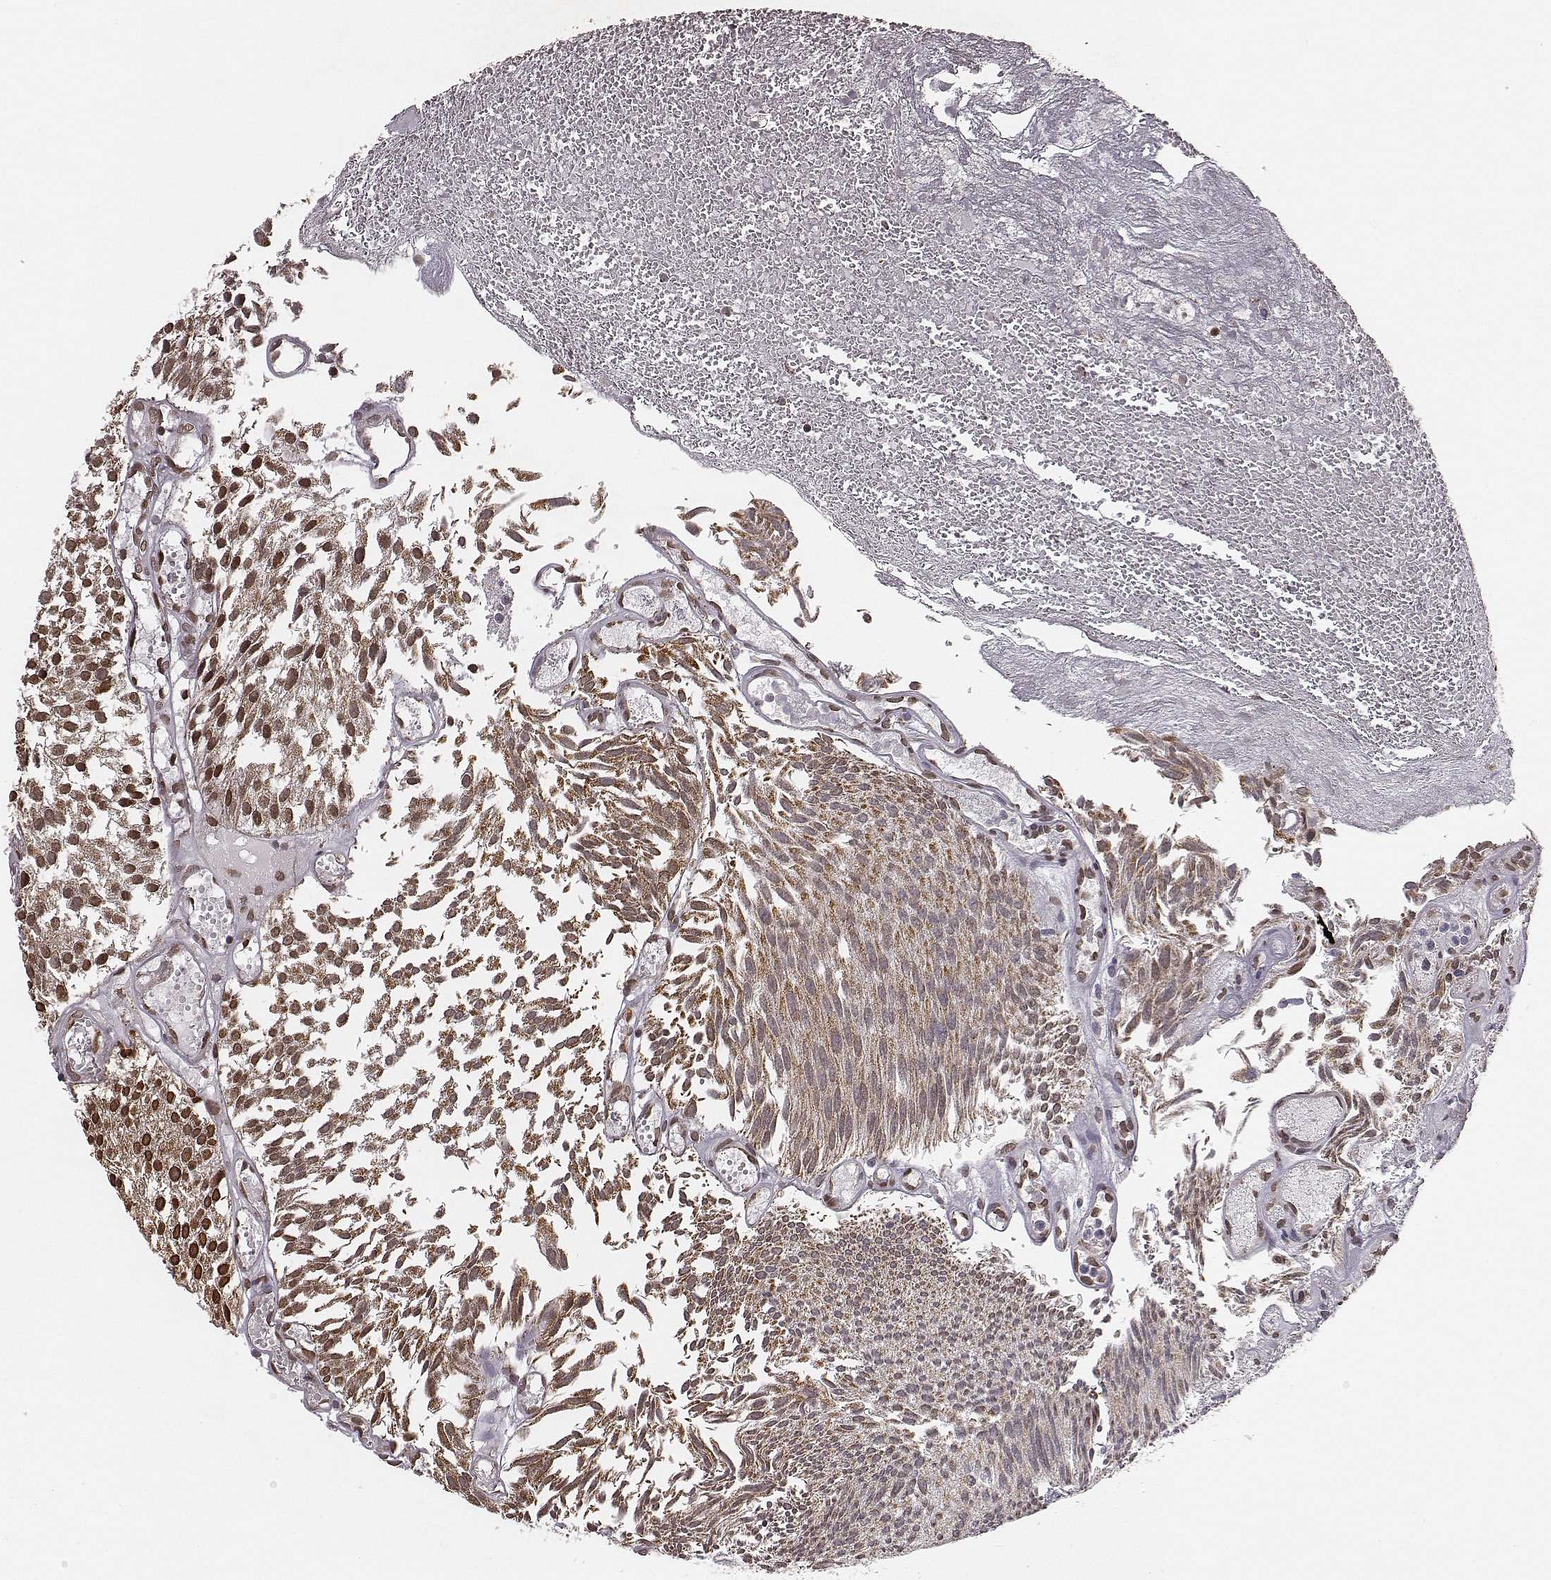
{"staining": {"intensity": "moderate", "quantity": ">75%", "location": "cytoplasmic/membranous"}, "tissue": "urothelial cancer", "cell_type": "Tumor cells", "image_type": "cancer", "snomed": [{"axis": "morphology", "description": "Urothelial carcinoma, Low grade"}, {"axis": "topography", "description": "Urinary bladder"}], "caption": "About >75% of tumor cells in human low-grade urothelial carcinoma reveal moderate cytoplasmic/membranous protein staining as visualized by brown immunohistochemical staining.", "gene": "ACOT2", "patient": {"sex": "male", "age": 79}}